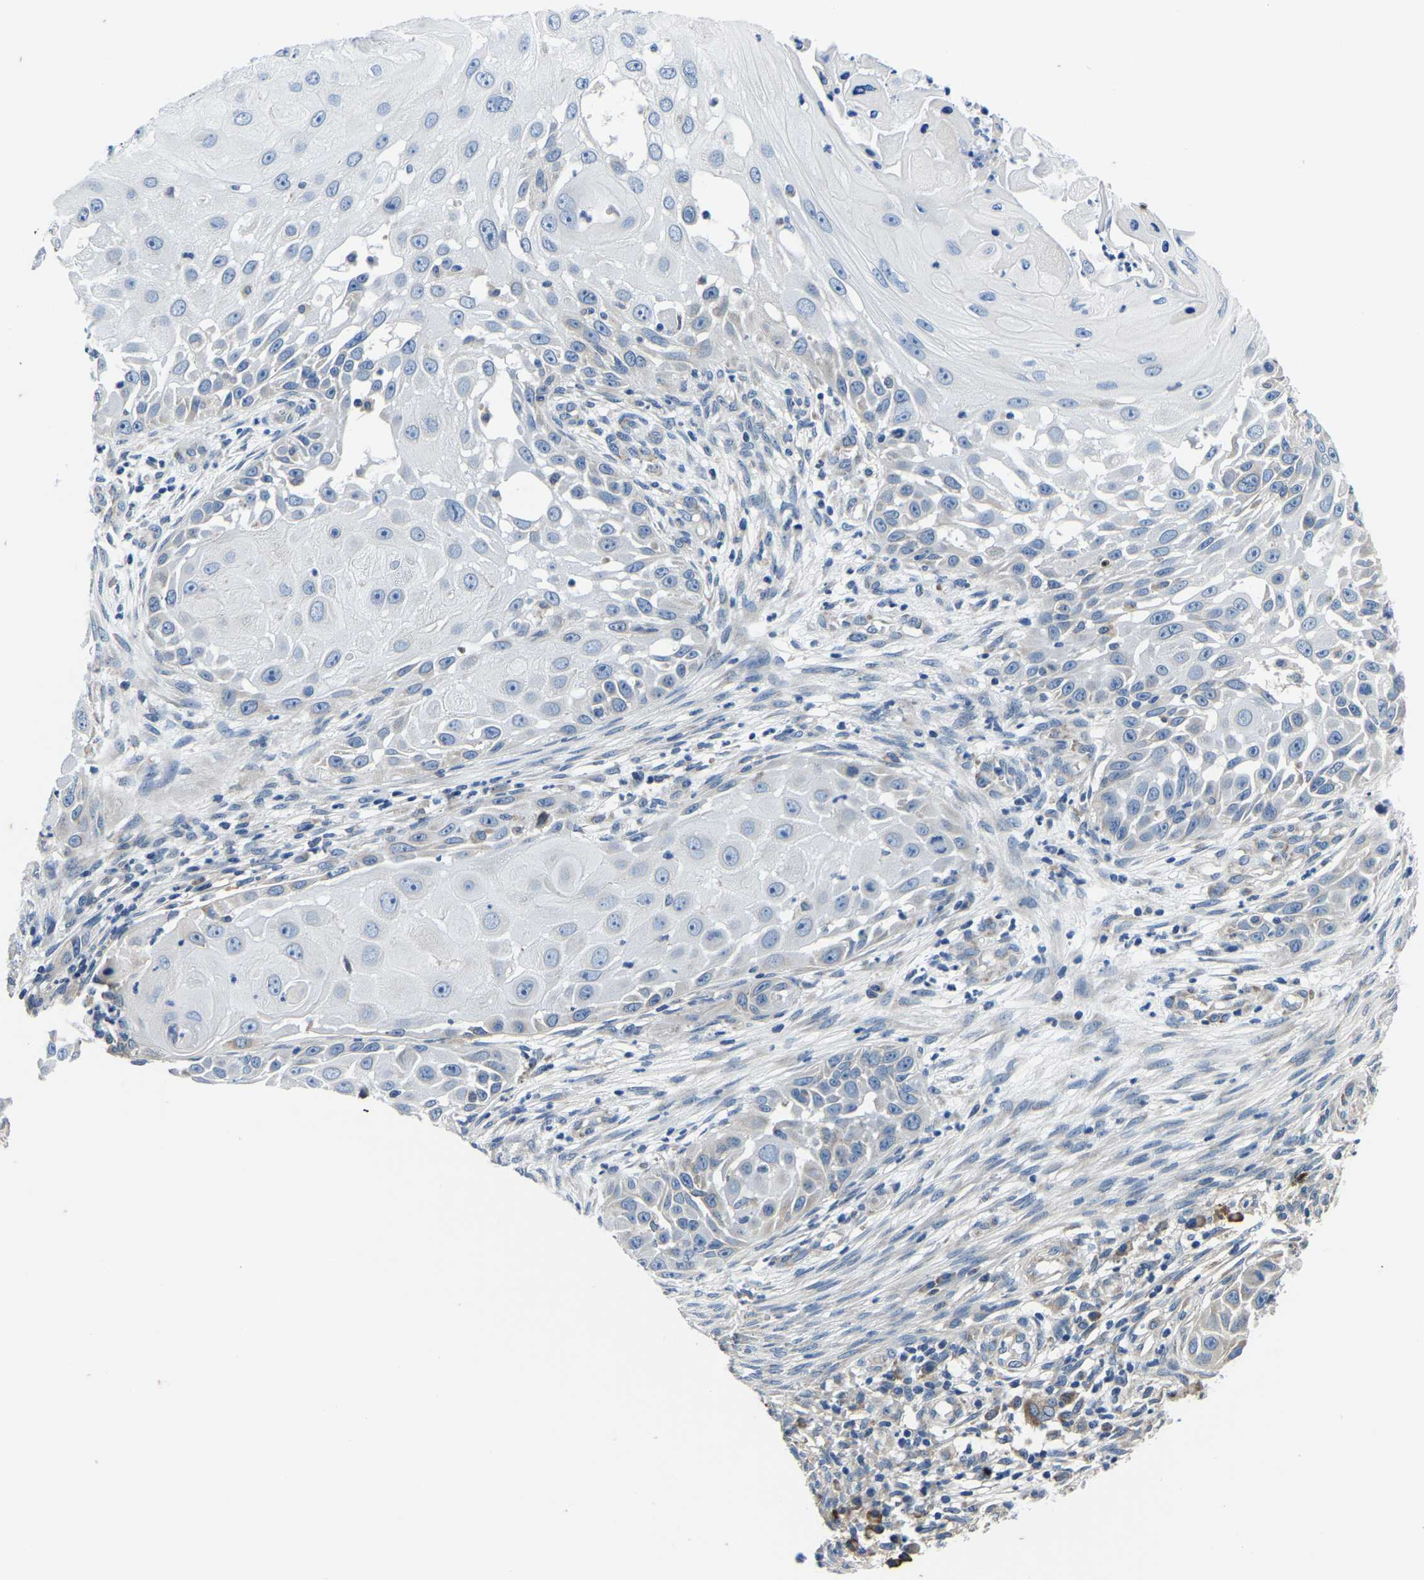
{"staining": {"intensity": "negative", "quantity": "none", "location": "none"}, "tissue": "skin cancer", "cell_type": "Tumor cells", "image_type": "cancer", "snomed": [{"axis": "morphology", "description": "Squamous cell carcinoma, NOS"}, {"axis": "topography", "description": "Skin"}], "caption": "Immunohistochemistry (IHC) of human skin cancer demonstrates no staining in tumor cells.", "gene": "LIAS", "patient": {"sex": "female", "age": 44}}